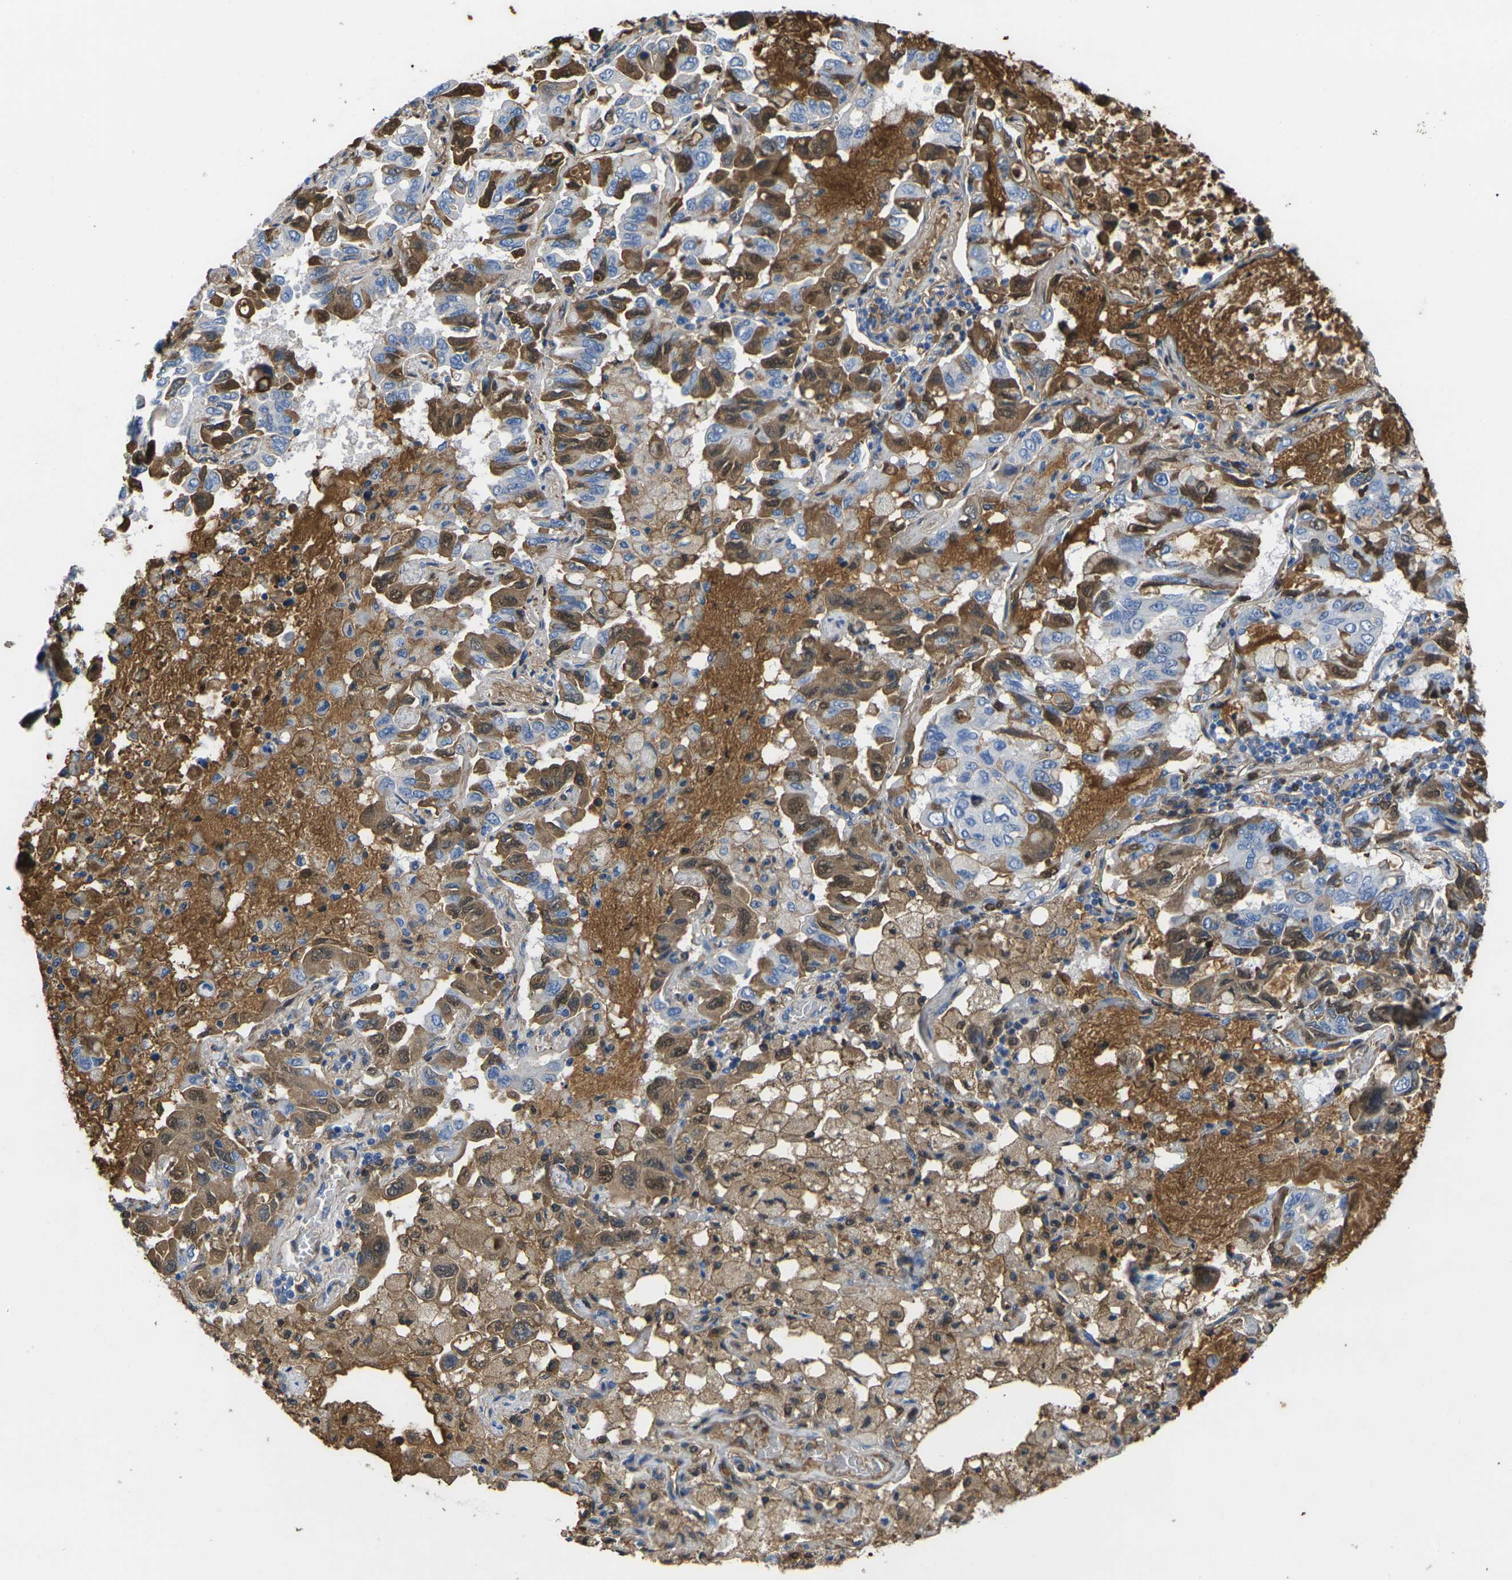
{"staining": {"intensity": "moderate", "quantity": "25%-75%", "location": "cytoplasmic/membranous,nuclear"}, "tissue": "lung cancer", "cell_type": "Tumor cells", "image_type": "cancer", "snomed": [{"axis": "morphology", "description": "Adenocarcinoma, NOS"}, {"axis": "topography", "description": "Lung"}], "caption": "Protein staining exhibits moderate cytoplasmic/membranous and nuclear staining in approximately 25%-75% of tumor cells in adenocarcinoma (lung).", "gene": "GREM2", "patient": {"sex": "male", "age": 64}}